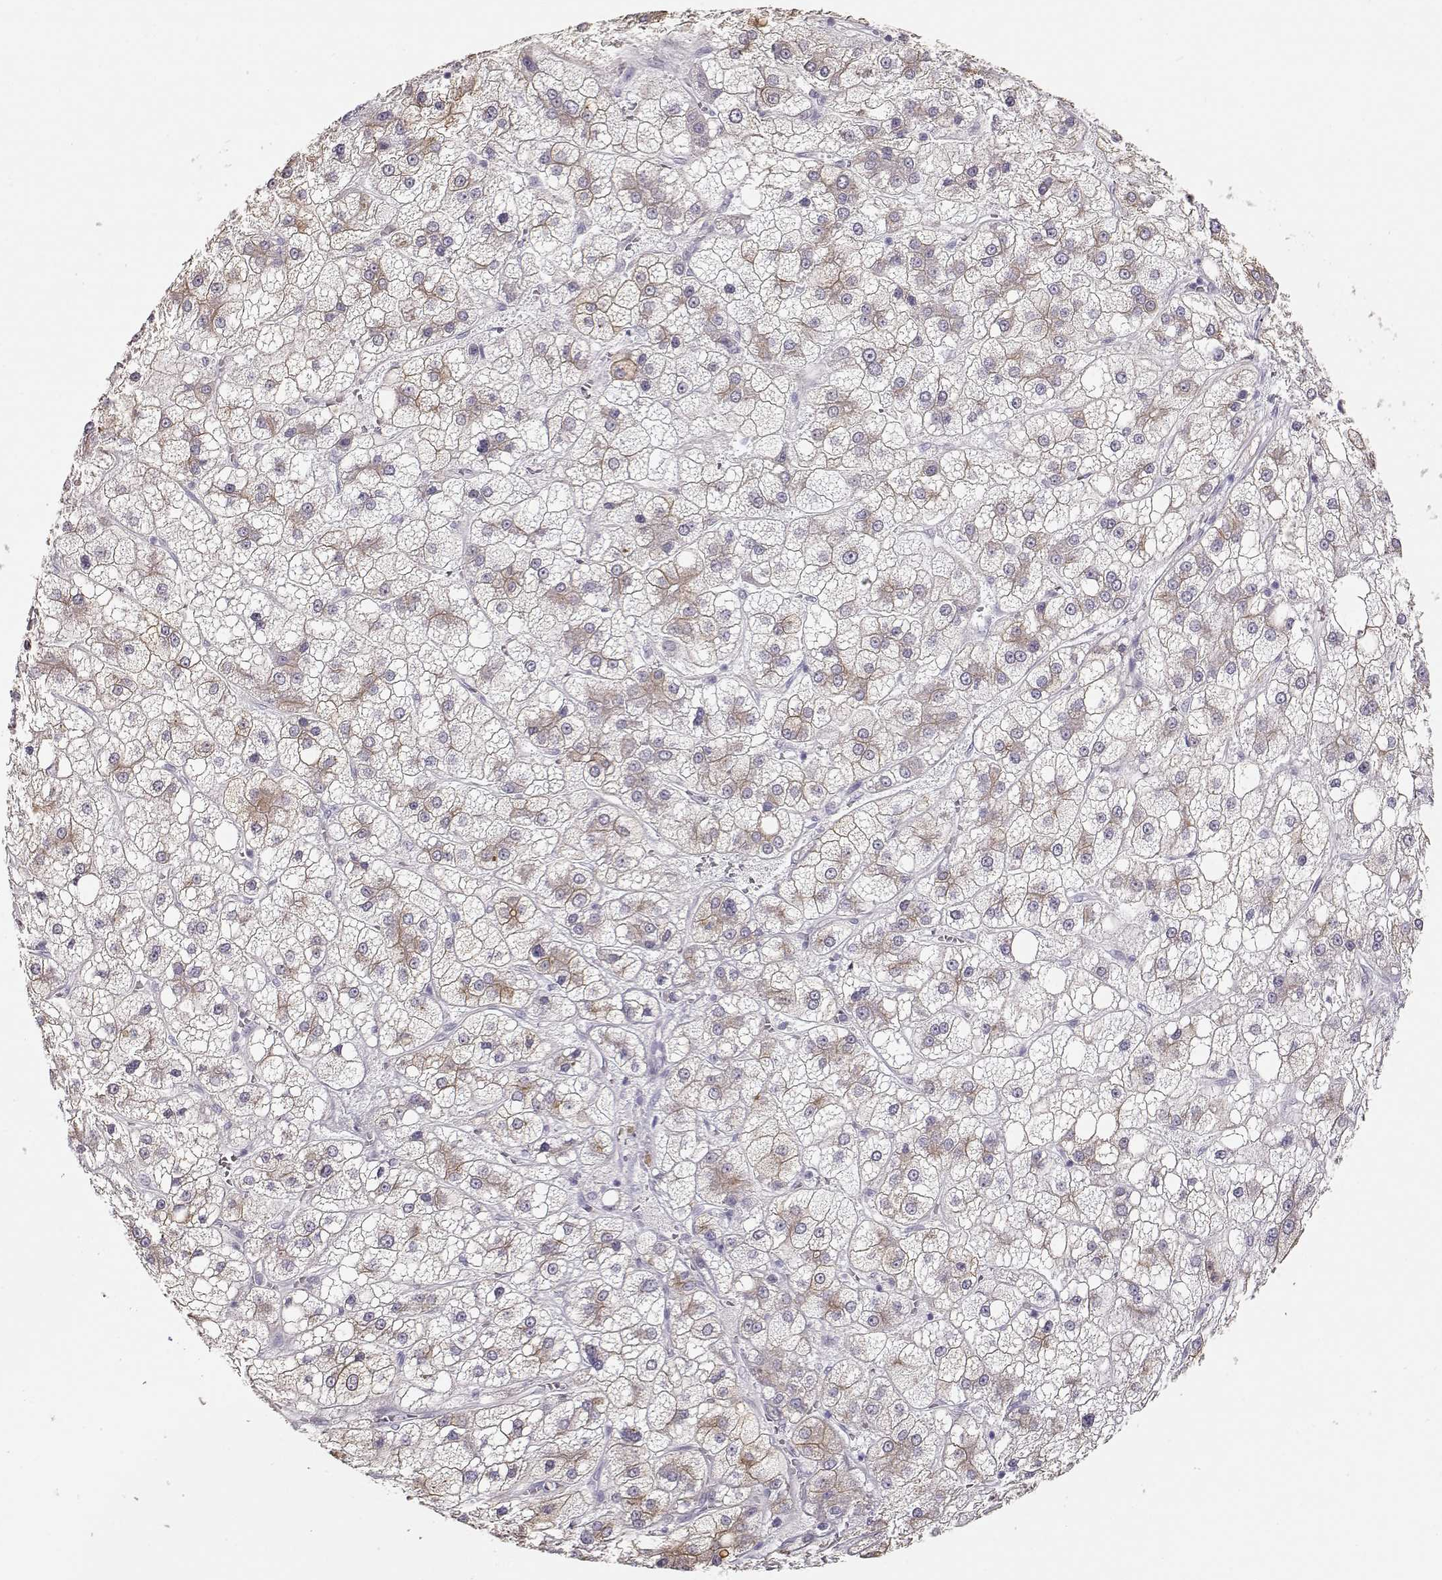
{"staining": {"intensity": "weak", "quantity": ">75%", "location": "cytoplasmic/membranous"}, "tissue": "liver cancer", "cell_type": "Tumor cells", "image_type": "cancer", "snomed": [{"axis": "morphology", "description": "Carcinoma, Hepatocellular, NOS"}, {"axis": "topography", "description": "Liver"}], "caption": "A high-resolution micrograph shows immunohistochemistry (IHC) staining of liver cancer (hepatocellular carcinoma), which shows weak cytoplasmic/membranous expression in about >75% of tumor cells.", "gene": "S100B", "patient": {"sex": "male", "age": 73}}